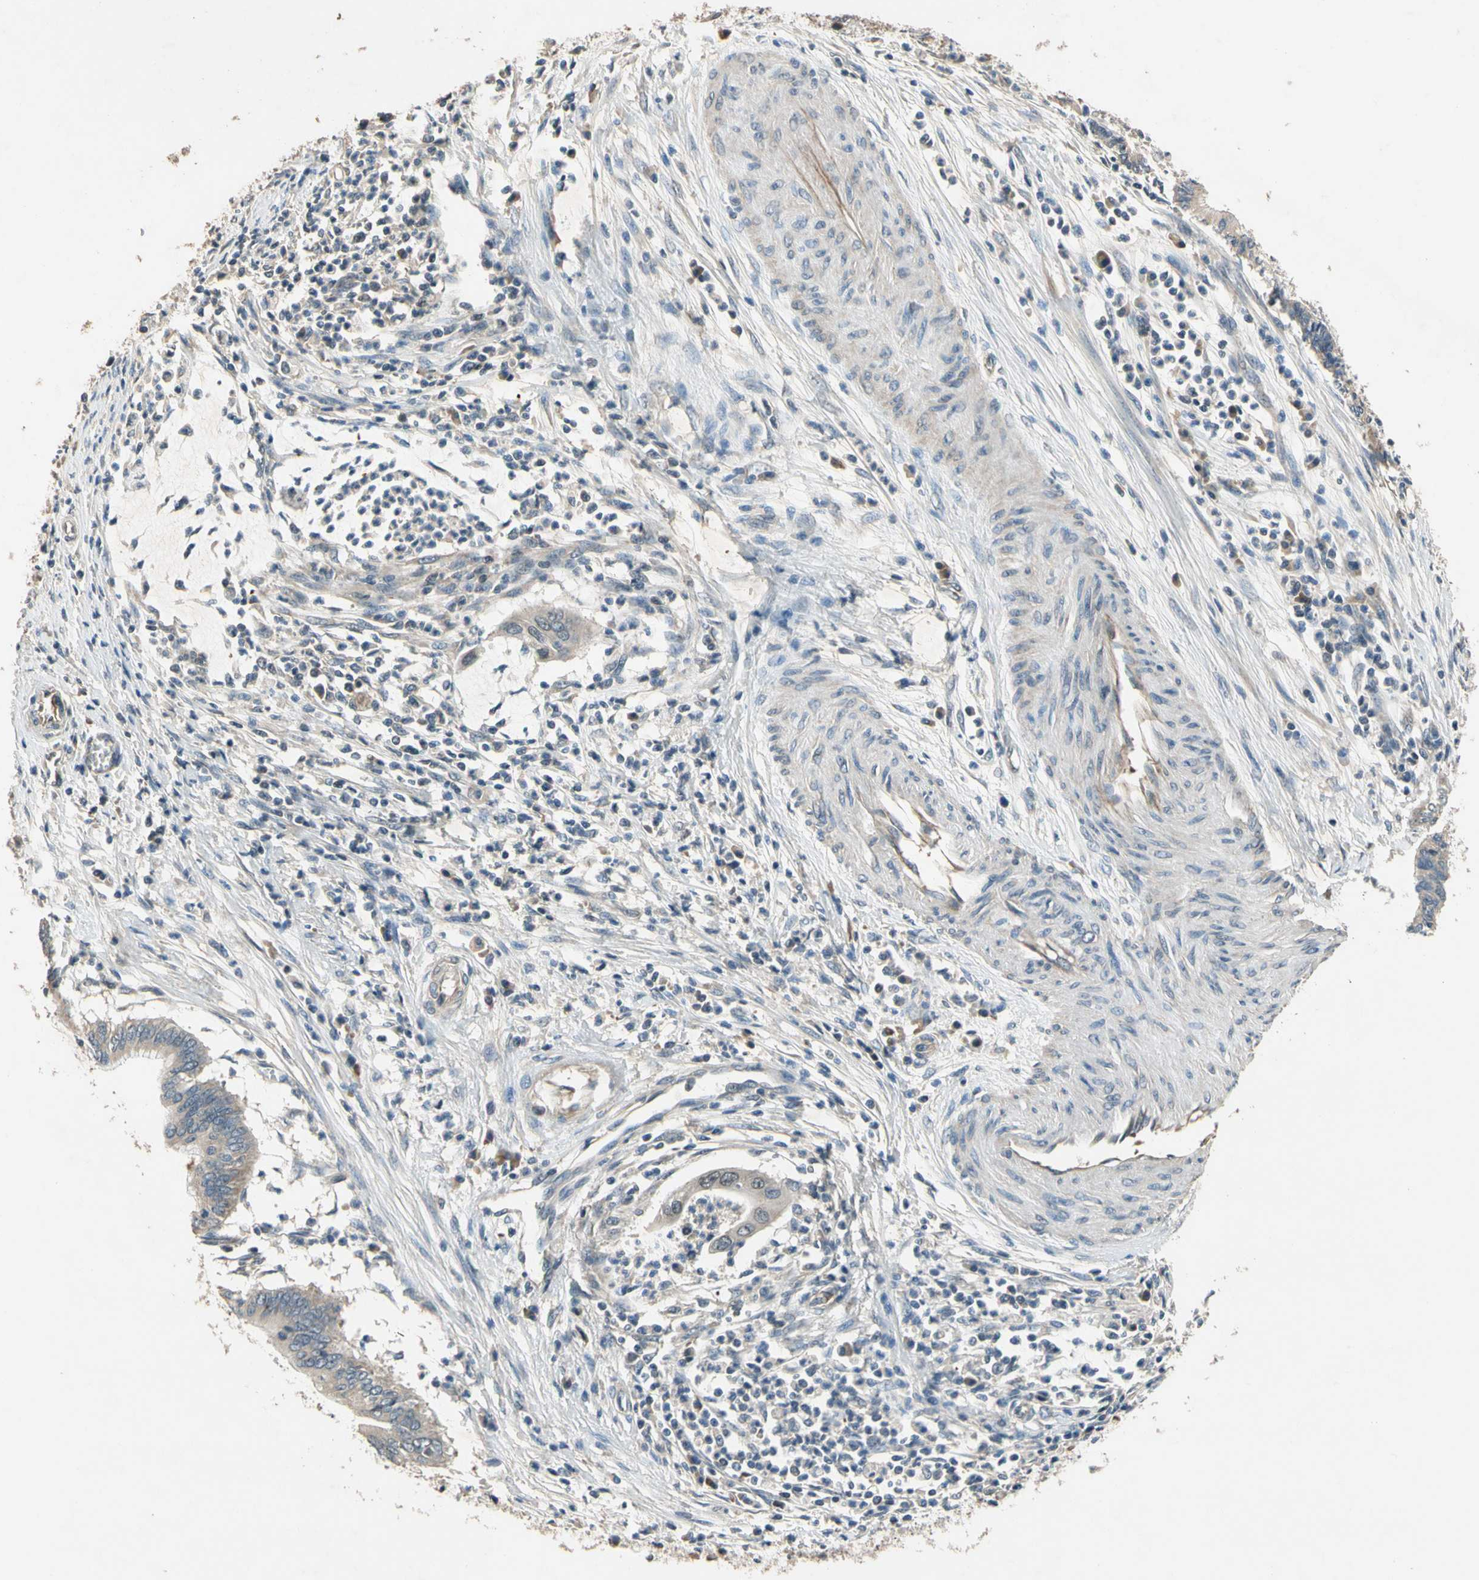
{"staining": {"intensity": "weak", "quantity": "<25%", "location": "cytoplasmic/membranous"}, "tissue": "cervical cancer", "cell_type": "Tumor cells", "image_type": "cancer", "snomed": [{"axis": "morphology", "description": "Adenocarcinoma, NOS"}, {"axis": "topography", "description": "Cervix"}], "caption": "This micrograph is of cervical cancer stained with immunohistochemistry to label a protein in brown with the nuclei are counter-stained blue. There is no staining in tumor cells. The staining is performed using DAB brown chromogen with nuclei counter-stained in using hematoxylin.", "gene": "ALKBH3", "patient": {"sex": "female", "age": 36}}